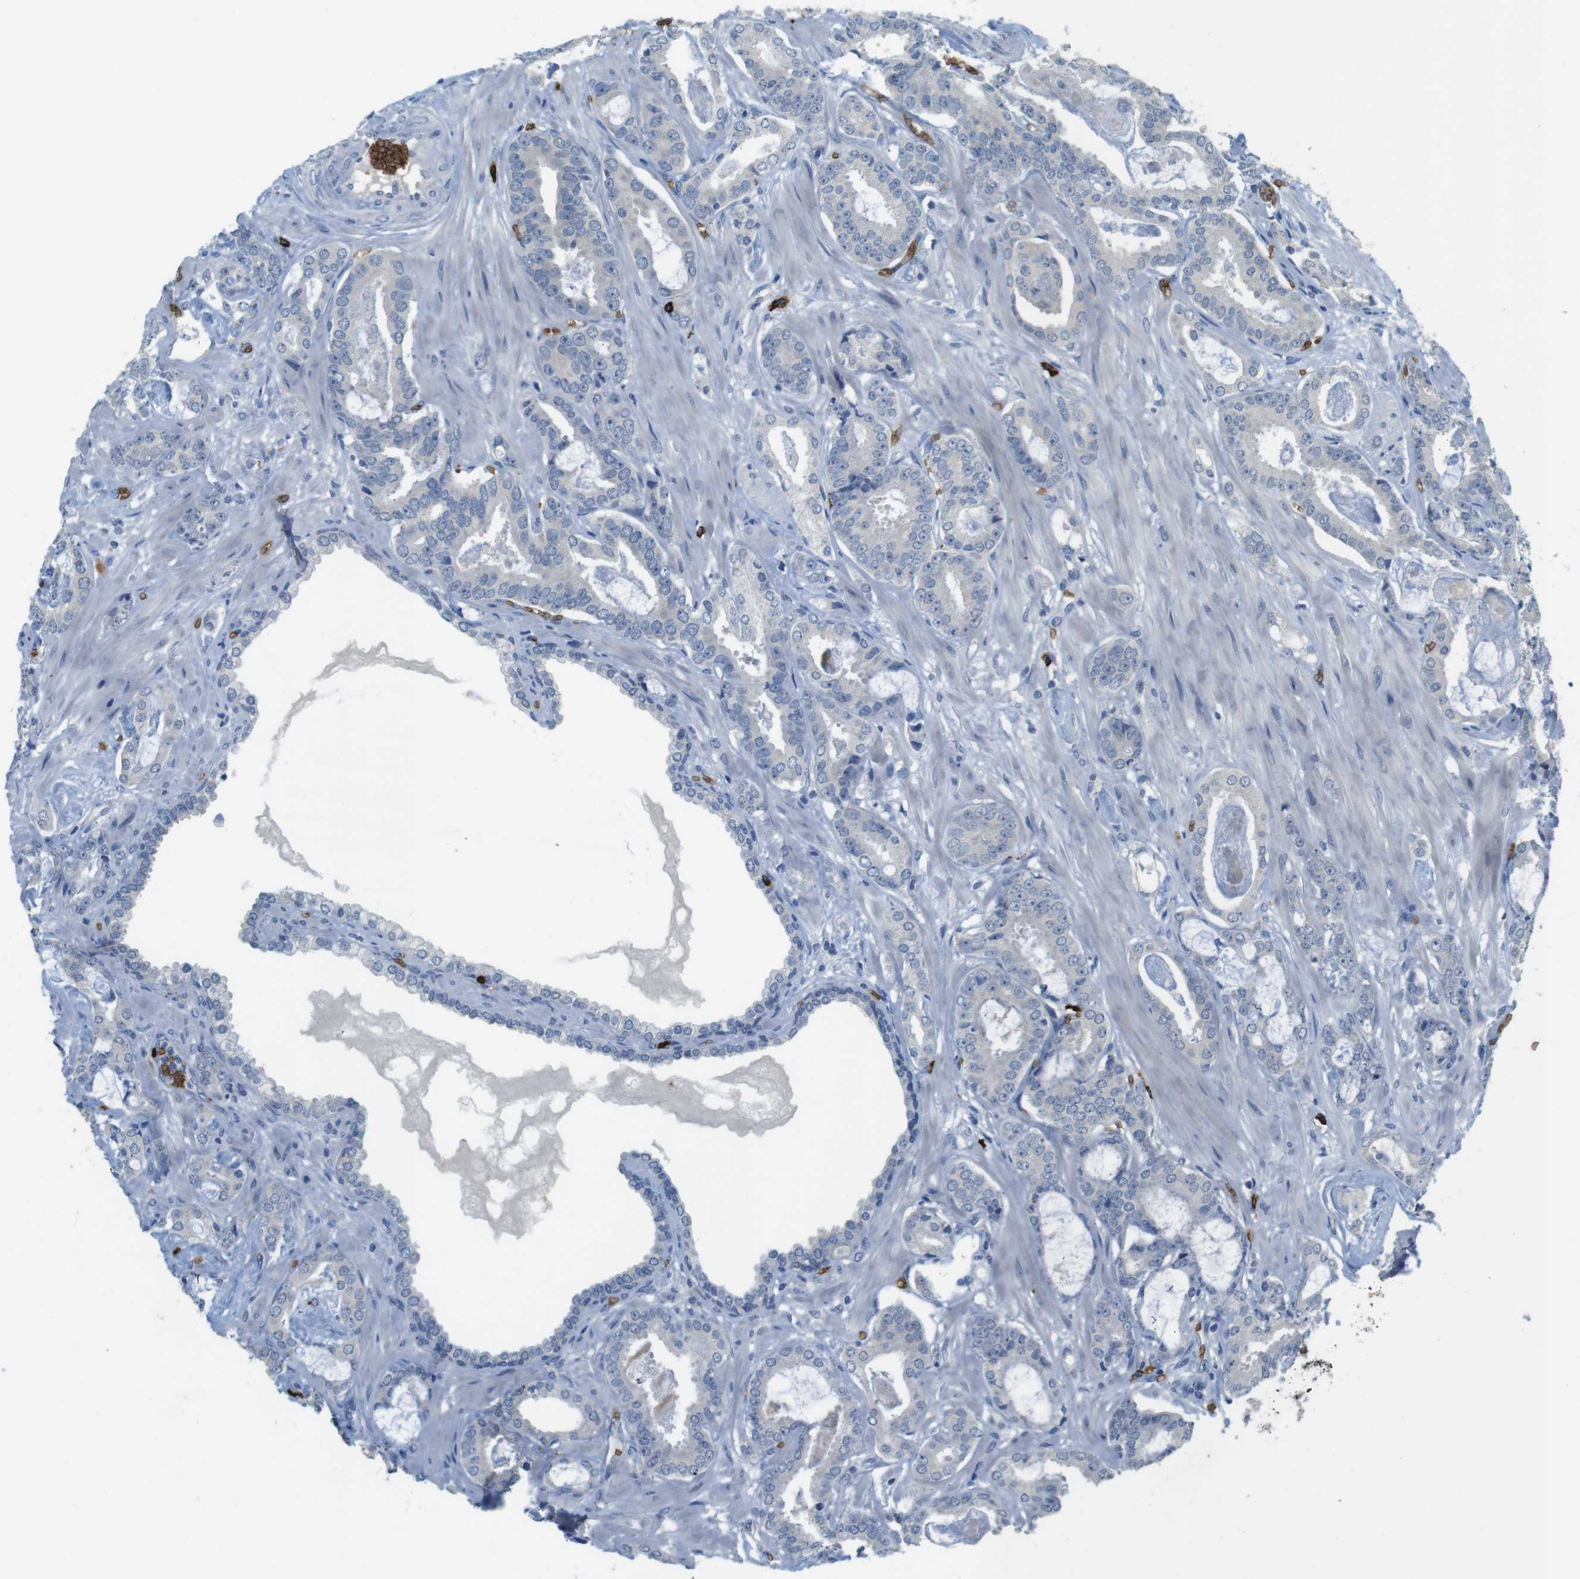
{"staining": {"intensity": "negative", "quantity": "none", "location": "none"}, "tissue": "prostate cancer", "cell_type": "Tumor cells", "image_type": "cancer", "snomed": [{"axis": "morphology", "description": "Adenocarcinoma, Low grade"}, {"axis": "topography", "description": "Prostate"}], "caption": "The histopathology image displays no staining of tumor cells in prostate adenocarcinoma (low-grade).", "gene": "GYPA", "patient": {"sex": "male", "age": 53}}